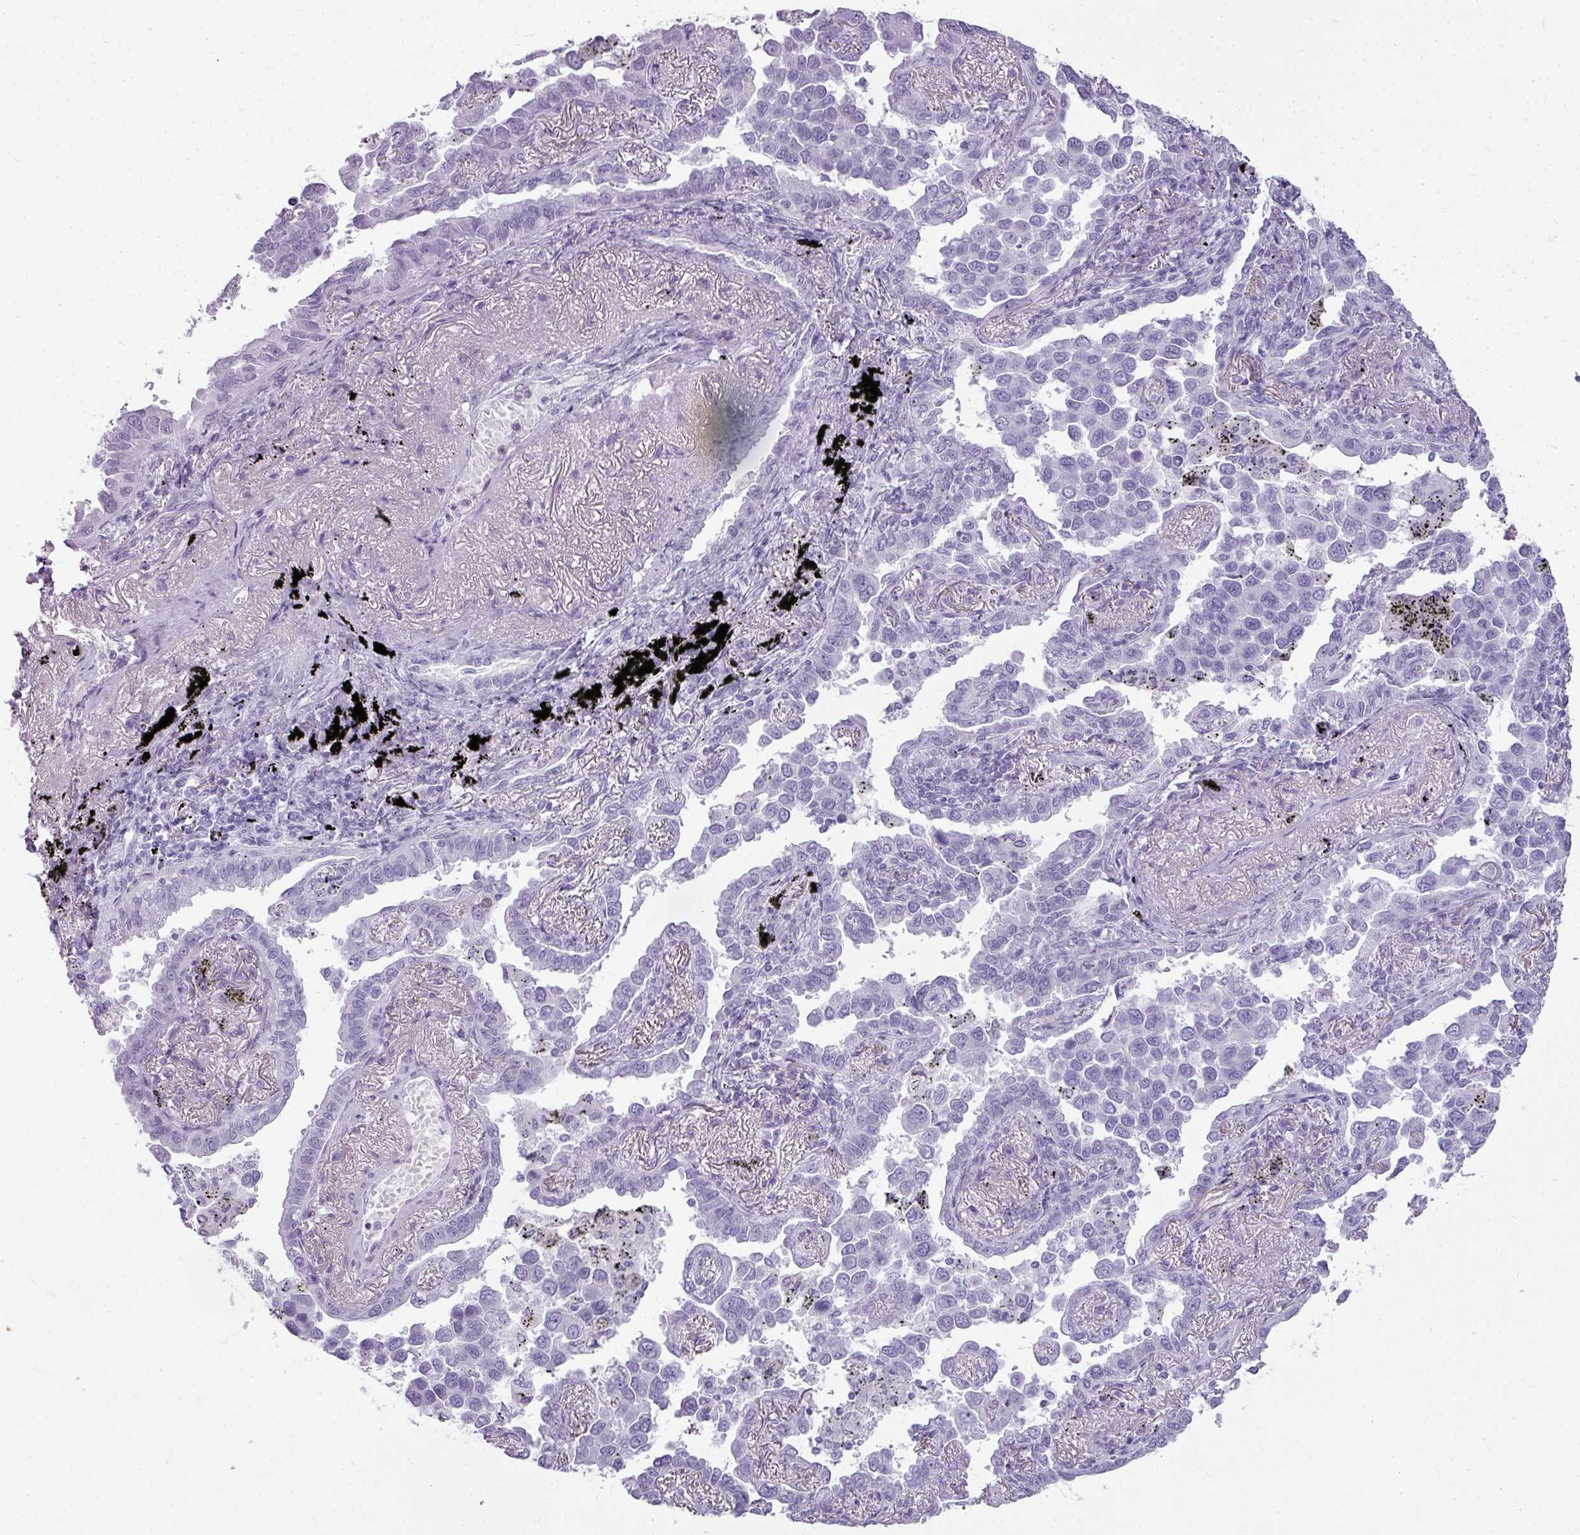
{"staining": {"intensity": "negative", "quantity": "none", "location": "none"}, "tissue": "lung cancer", "cell_type": "Tumor cells", "image_type": "cancer", "snomed": [{"axis": "morphology", "description": "Adenocarcinoma, NOS"}, {"axis": "topography", "description": "Lung"}], "caption": "Immunohistochemistry (IHC) histopathology image of neoplastic tissue: human lung adenocarcinoma stained with DAB shows no significant protein staining in tumor cells.", "gene": "RBMY1F", "patient": {"sex": "male", "age": 67}}